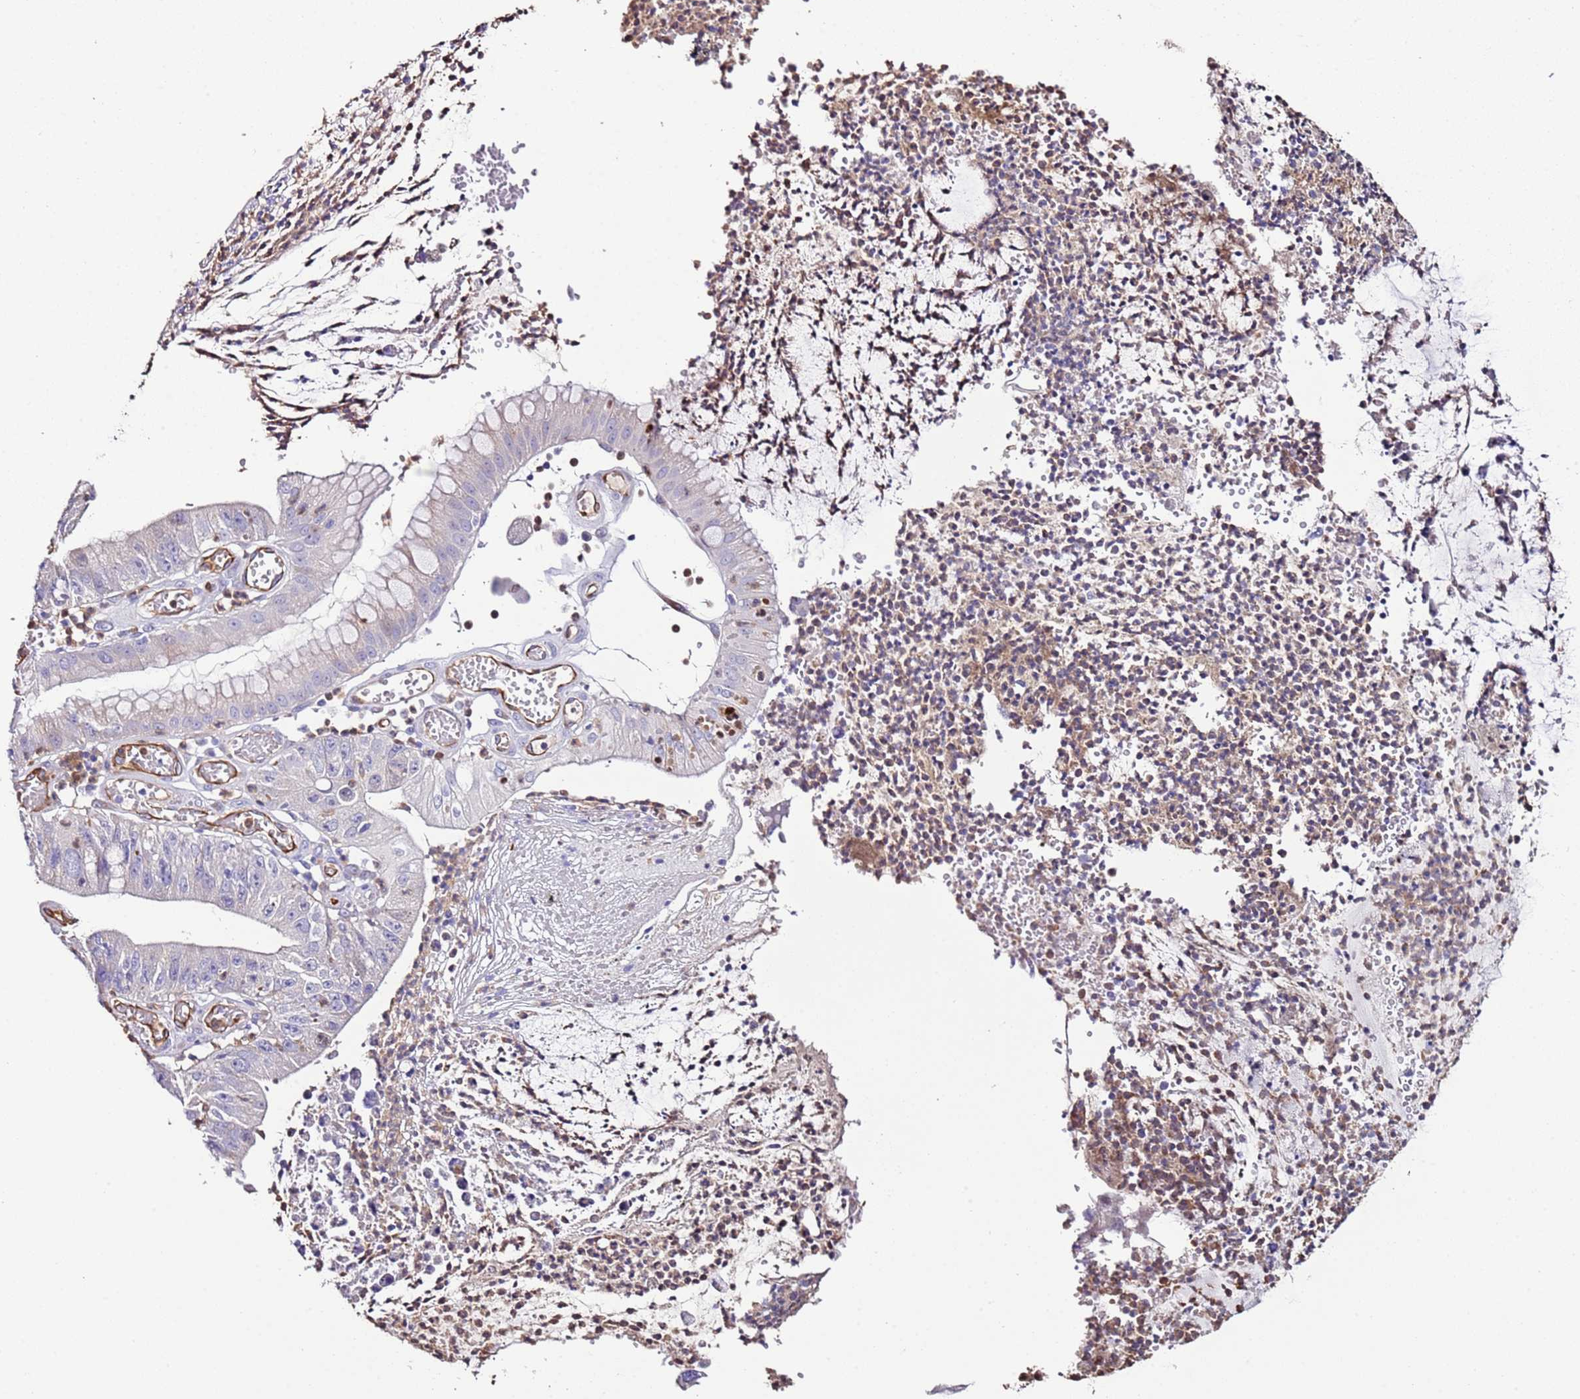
{"staining": {"intensity": "negative", "quantity": "none", "location": "none"}, "tissue": "stomach cancer", "cell_type": "Tumor cells", "image_type": "cancer", "snomed": [{"axis": "morphology", "description": "Adenocarcinoma, NOS"}, {"axis": "topography", "description": "Stomach"}], "caption": "The micrograph reveals no staining of tumor cells in adenocarcinoma (stomach). (DAB (3,3'-diaminobenzidine) immunohistochemistry (IHC), high magnification).", "gene": "FAM174C", "patient": {"sex": "male", "age": 59}}